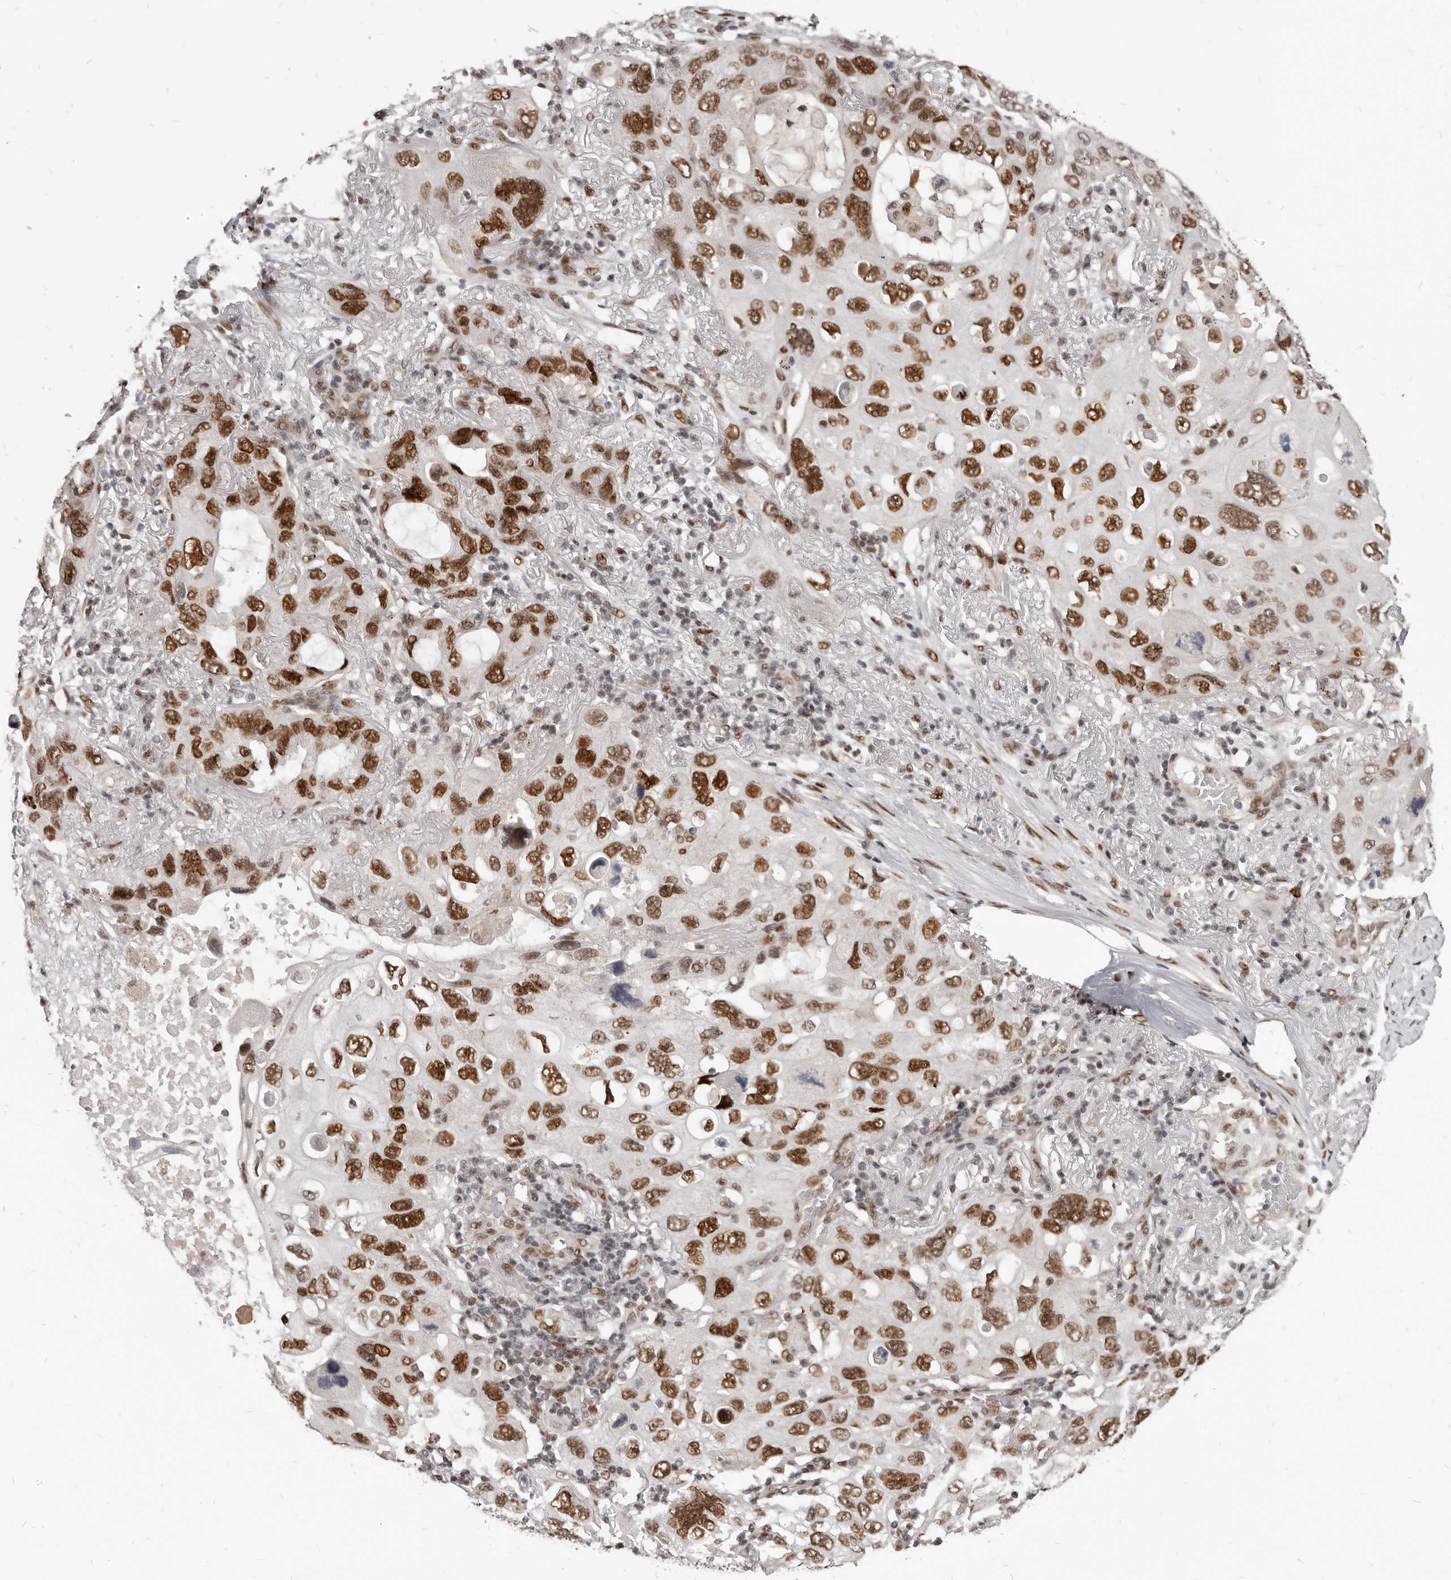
{"staining": {"intensity": "strong", "quantity": ">75%", "location": "nuclear"}, "tissue": "lung cancer", "cell_type": "Tumor cells", "image_type": "cancer", "snomed": [{"axis": "morphology", "description": "Squamous cell carcinoma, NOS"}, {"axis": "topography", "description": "Lung"}], "caption": "Protein positivity by IHC demonstrates strong nuclear staining in approximately >75% of tumor cells in squamous cell carcinoma (lung).", "gene": "ATF5", "patient": {"sex": "female", "age": 73}}